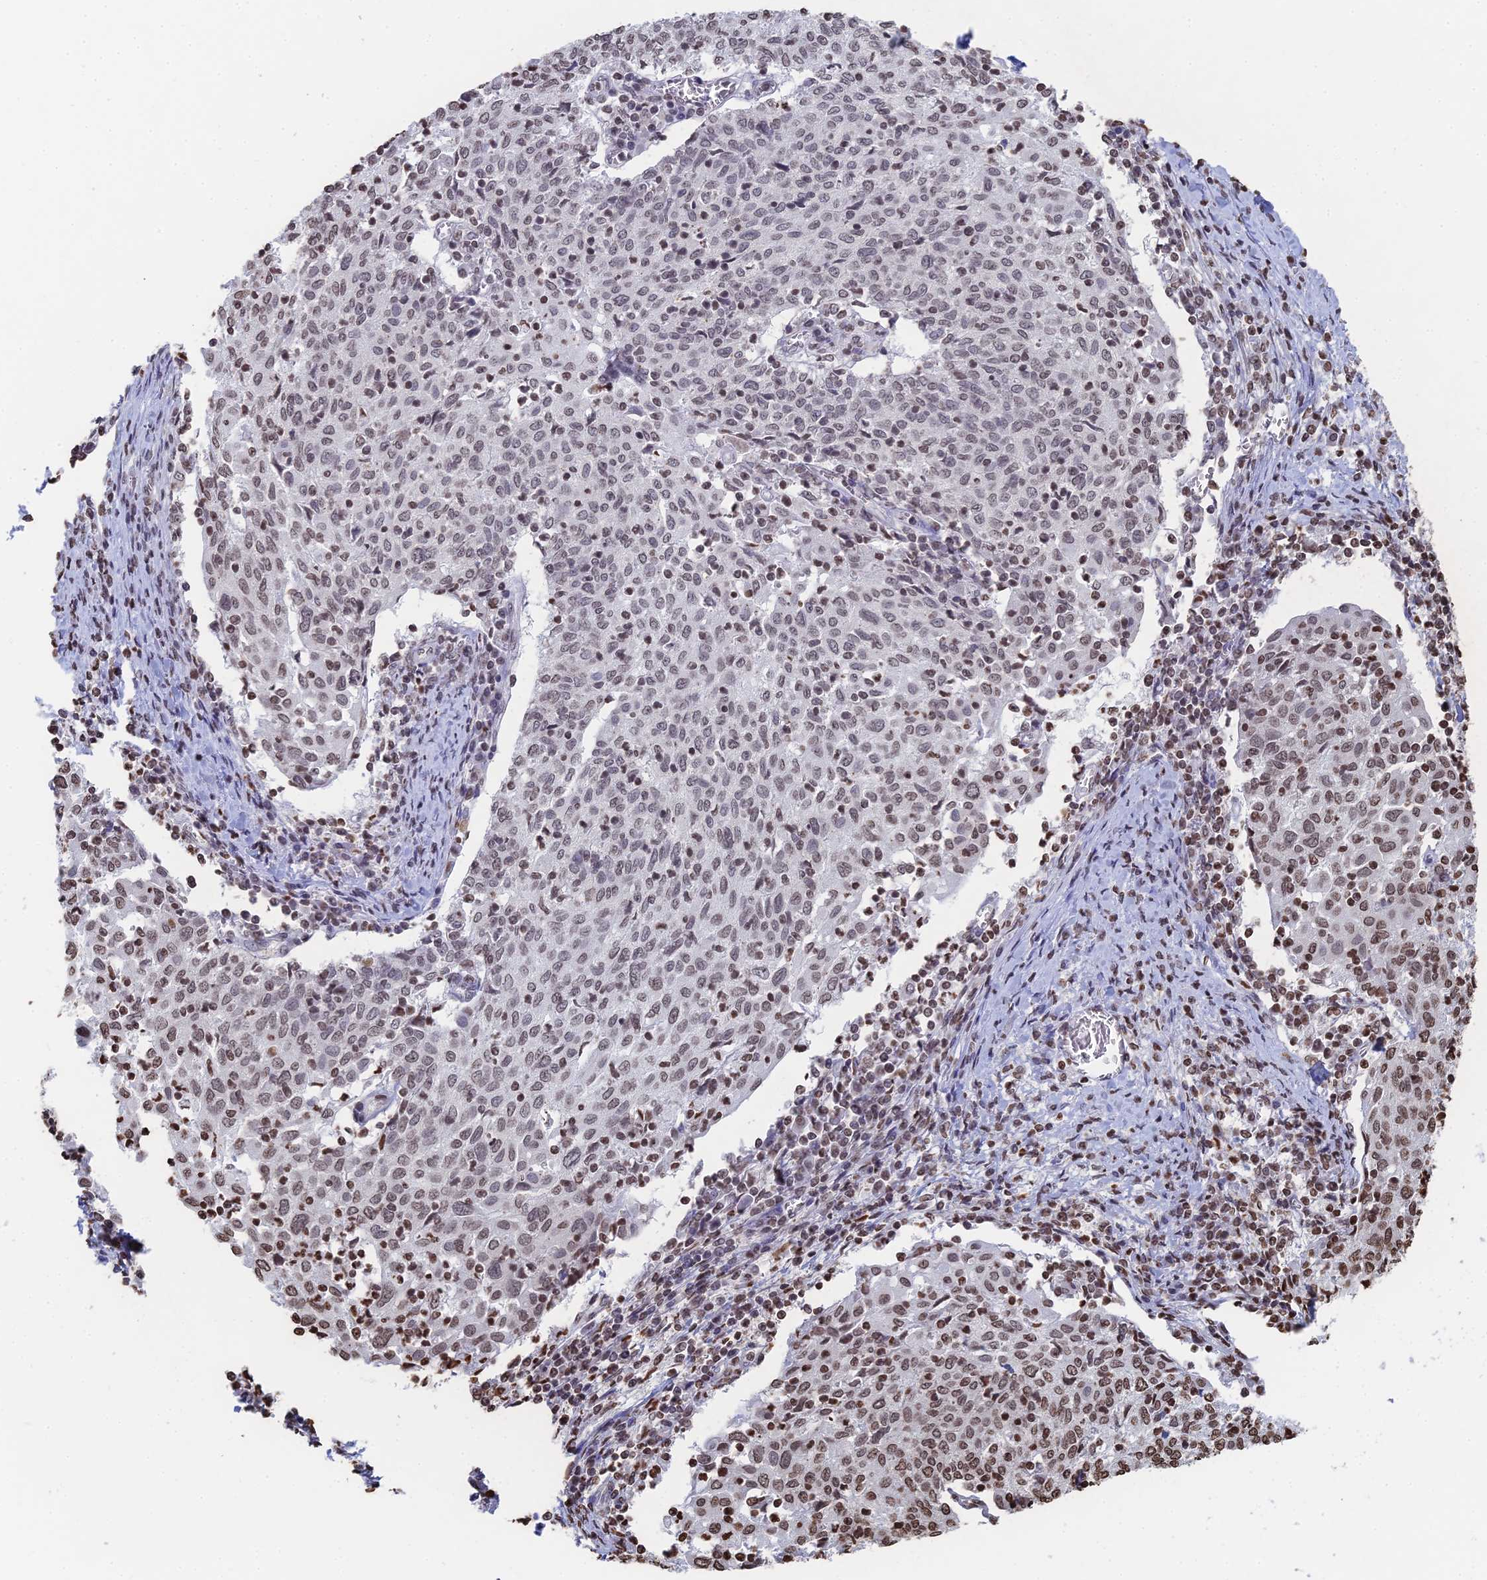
{"staining": {"intensity": "weak", "quantity": ">75%", "location": "nuclear"}, "tissue": "cervical cancer", "cell_type": "Tumor cells", "image_type": "cancer", "snomed": [{"axis": "morphology", "description": "Squamous cell carcinoma, NOS"}, {"axis": "topography", "description": "Cervix"}], "caption": "Cervical cancer stained with immunohistochemistry (IHC) shows weak nuclear positivity in about >75% of tumor cells.", "gene": "GBP3", "patient": {"sex": "female", "age": 52}}